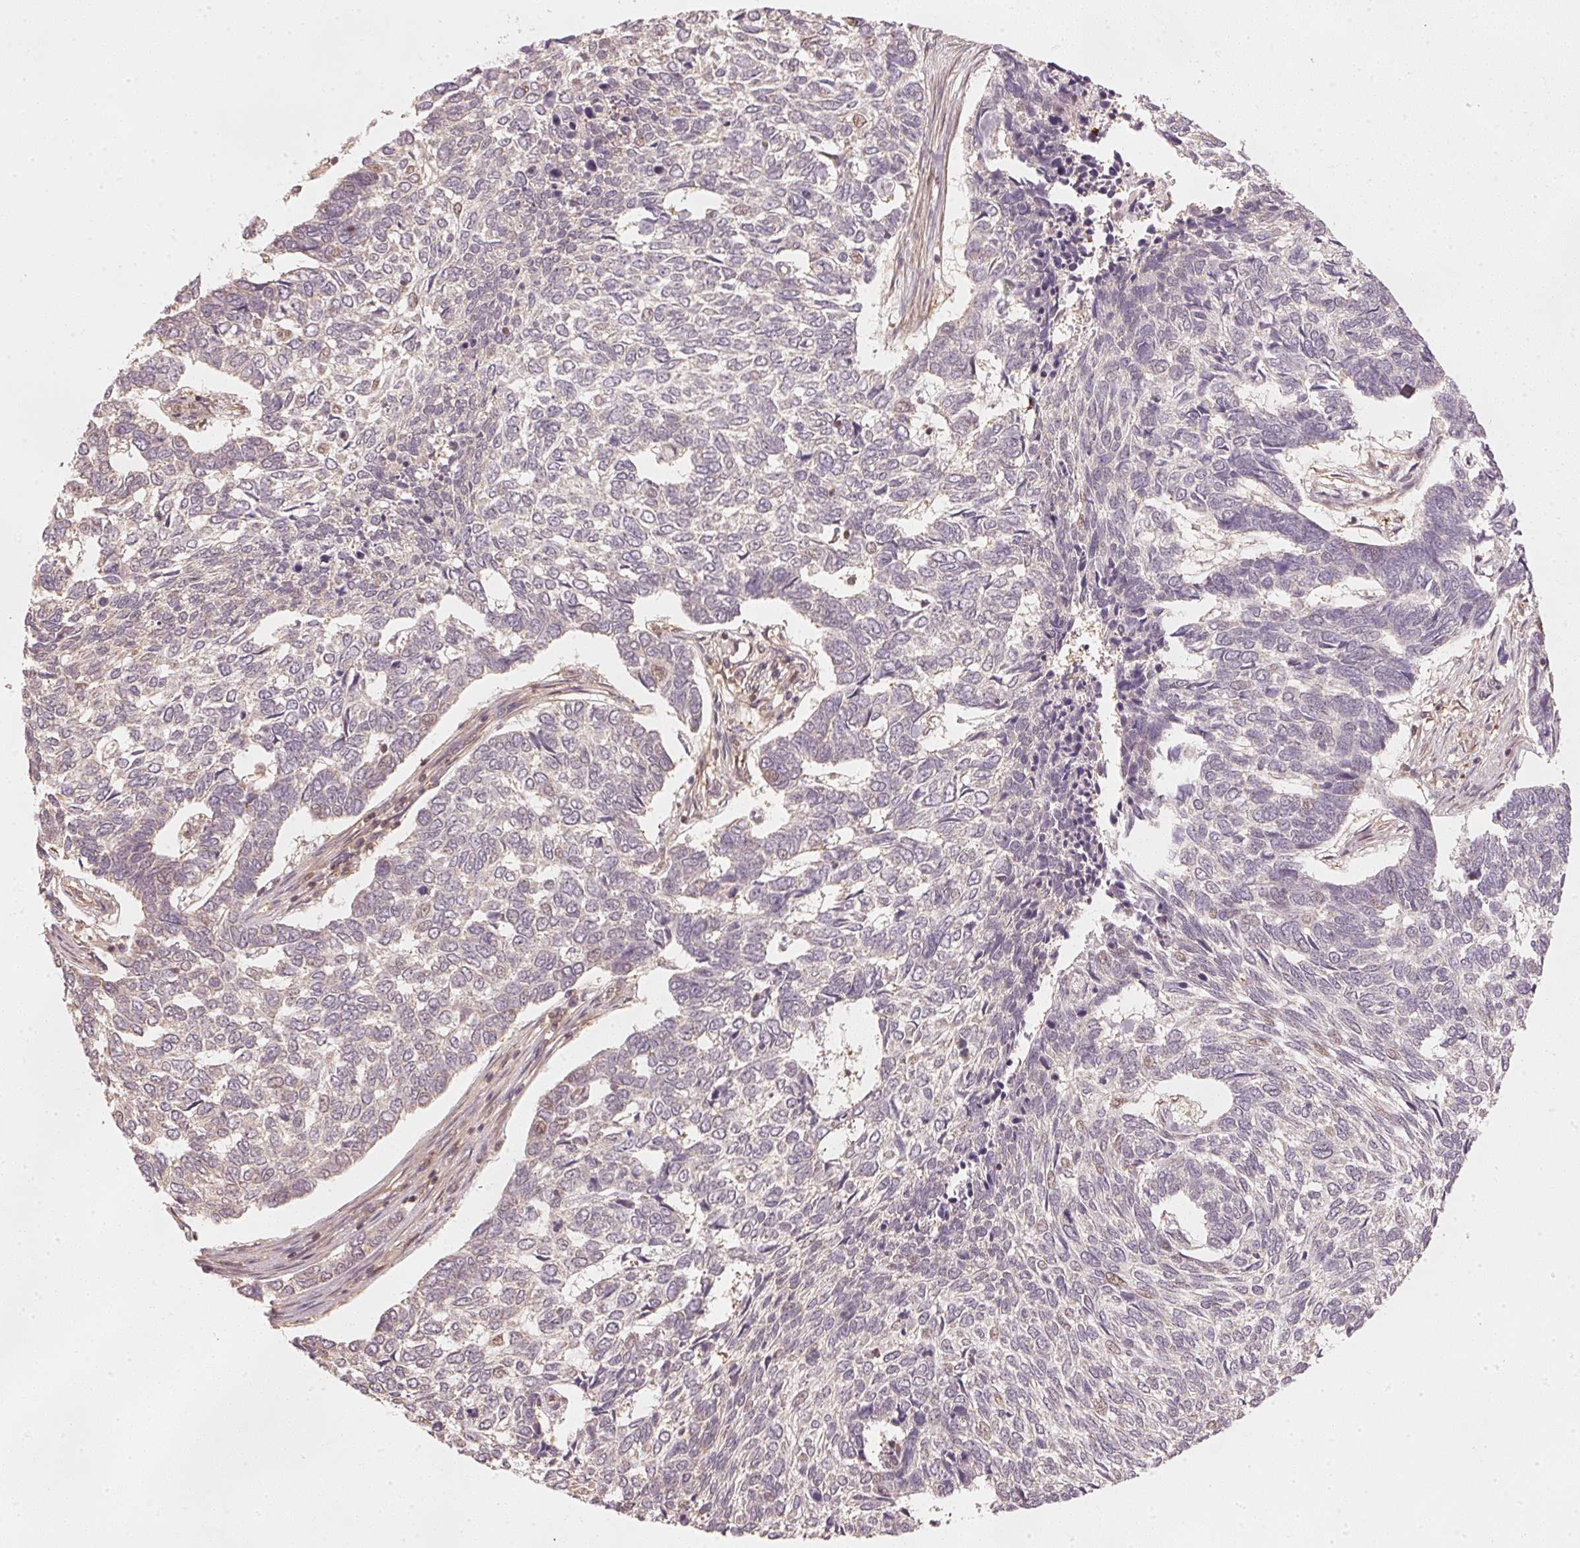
{"staining": {"intensity": "negative", "quantity": "none", "location": "none"}, "tissue": "skin cancer", "cell_type": "Tumor cells", "image_type": "cancer", "snomed": [{"axis": "morphology", "description": "Basal cell carcinoma"}, {"axis": "topography", "description": "Skin"}], "caption": "DAB (3,3'-diaminobenzidine) immunohistochemical staining of basal cell carcinoma (skin) demonstrates no significant staining in tumor cells. (Stains: DAB (3,3'-diaminobenzidine) immunohistochemistry with hematoxylin counter stain, Microscopy: brightfield microscopy at high magnification).", "gene": "UBE2L3", "patient": {"sex": "female", "age": 65}}